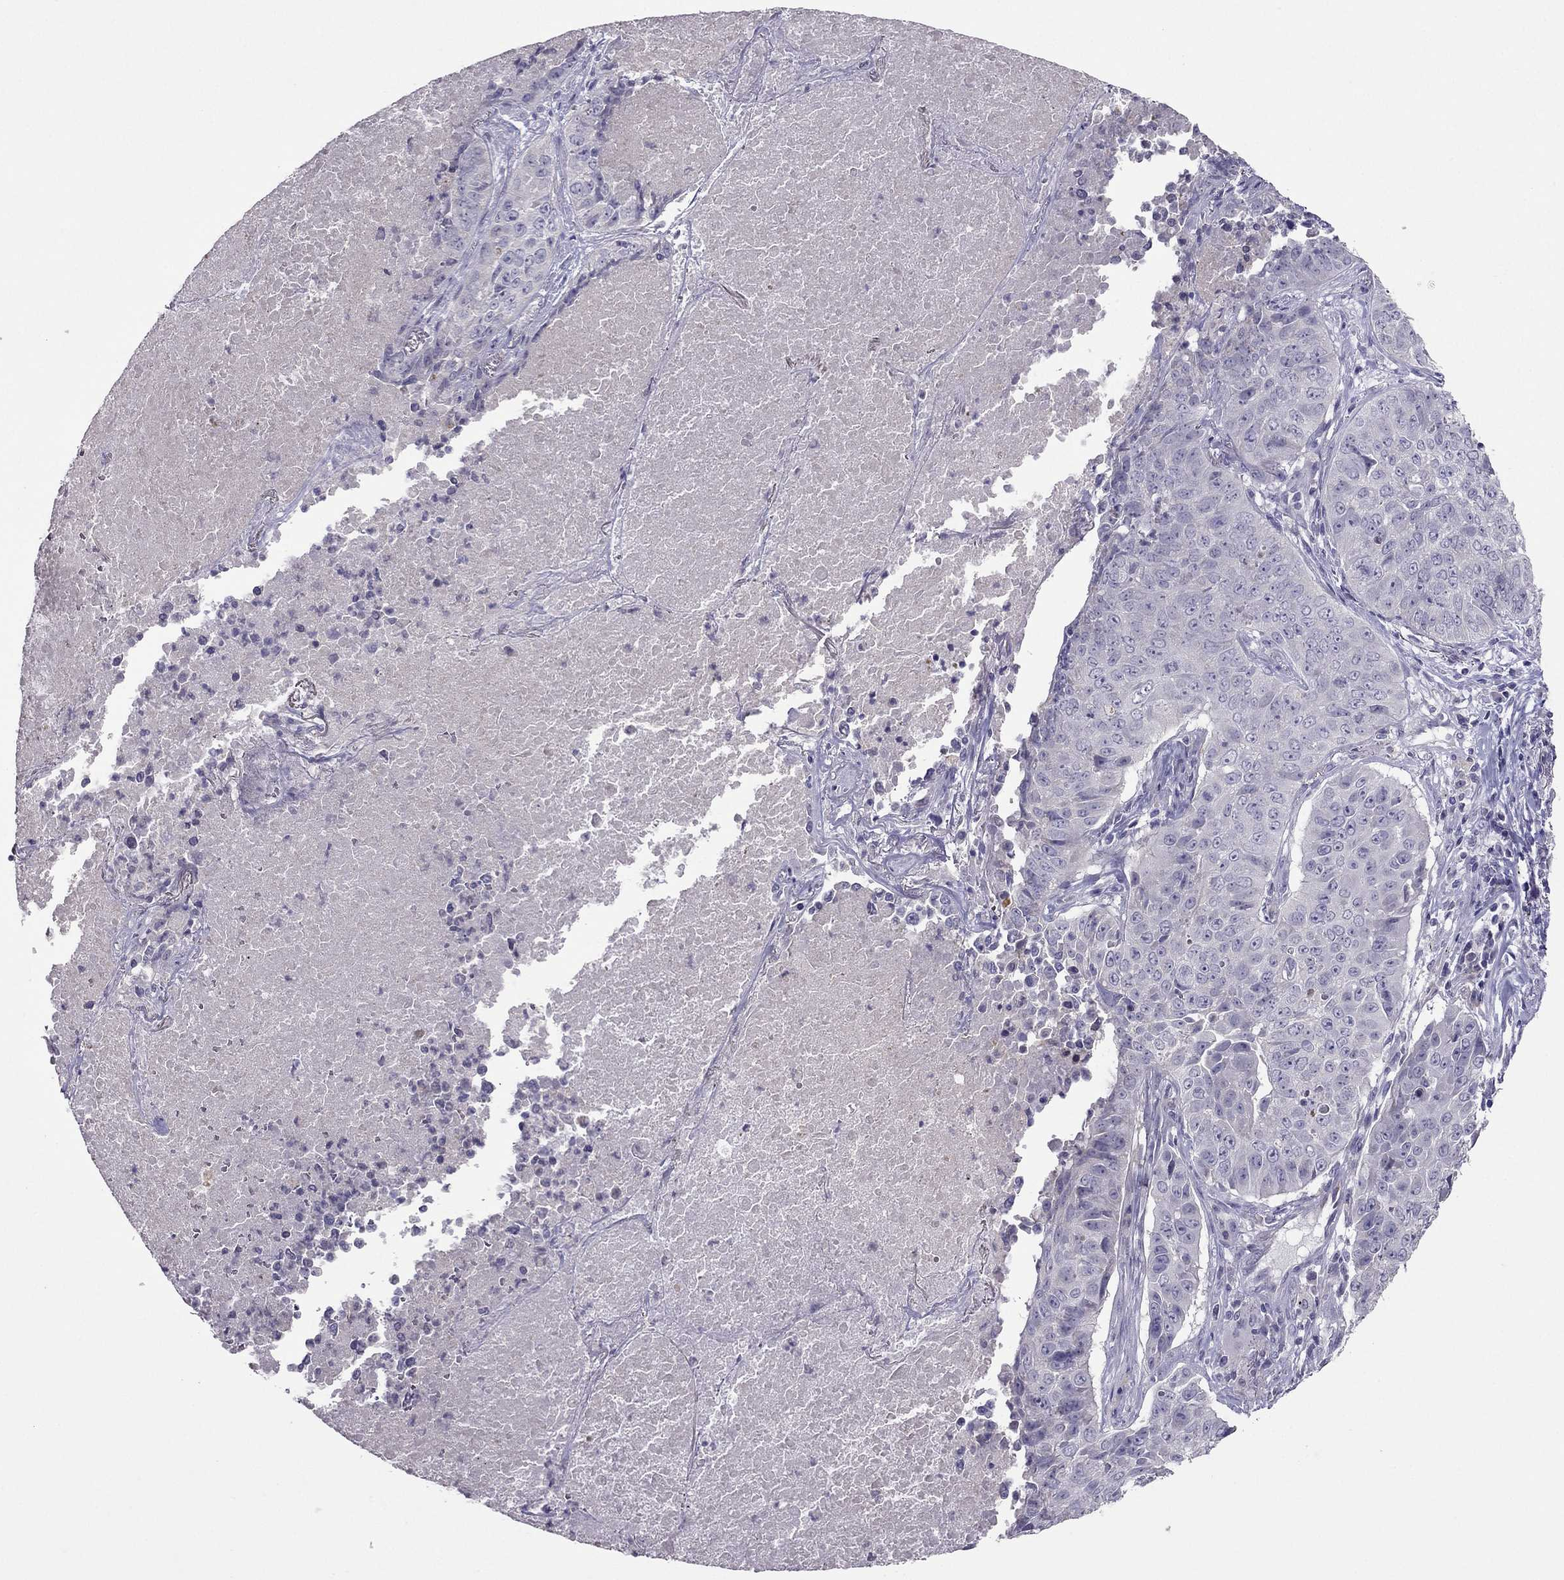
{"staining": {"intensity": "negative", "quantity": "none", "location": "none"}, "tissue": "lung cancer", "cell_type": "Tumor cells", "image_type": "cancer", "snomed": [{"axis": "morphology", "description": "Normal tissue, NOS"}, {"axis": "morphology", "description": "Squamous cell carcinoma, NOS"}, {"axis": "topography", "description": "Bronchus"}, {"axis": "topography", "description": "Lung"}], "caption": "Protein analysis of squamous cell carcinoma (lung) reveals no significant staining in tumor cells. (DAB (3,3'-diaminobenzidine) immunohistochemistry with hematoxylin counter stain).", "gene": "RGS8", "patient": {"sex": "male", "age": 64}}